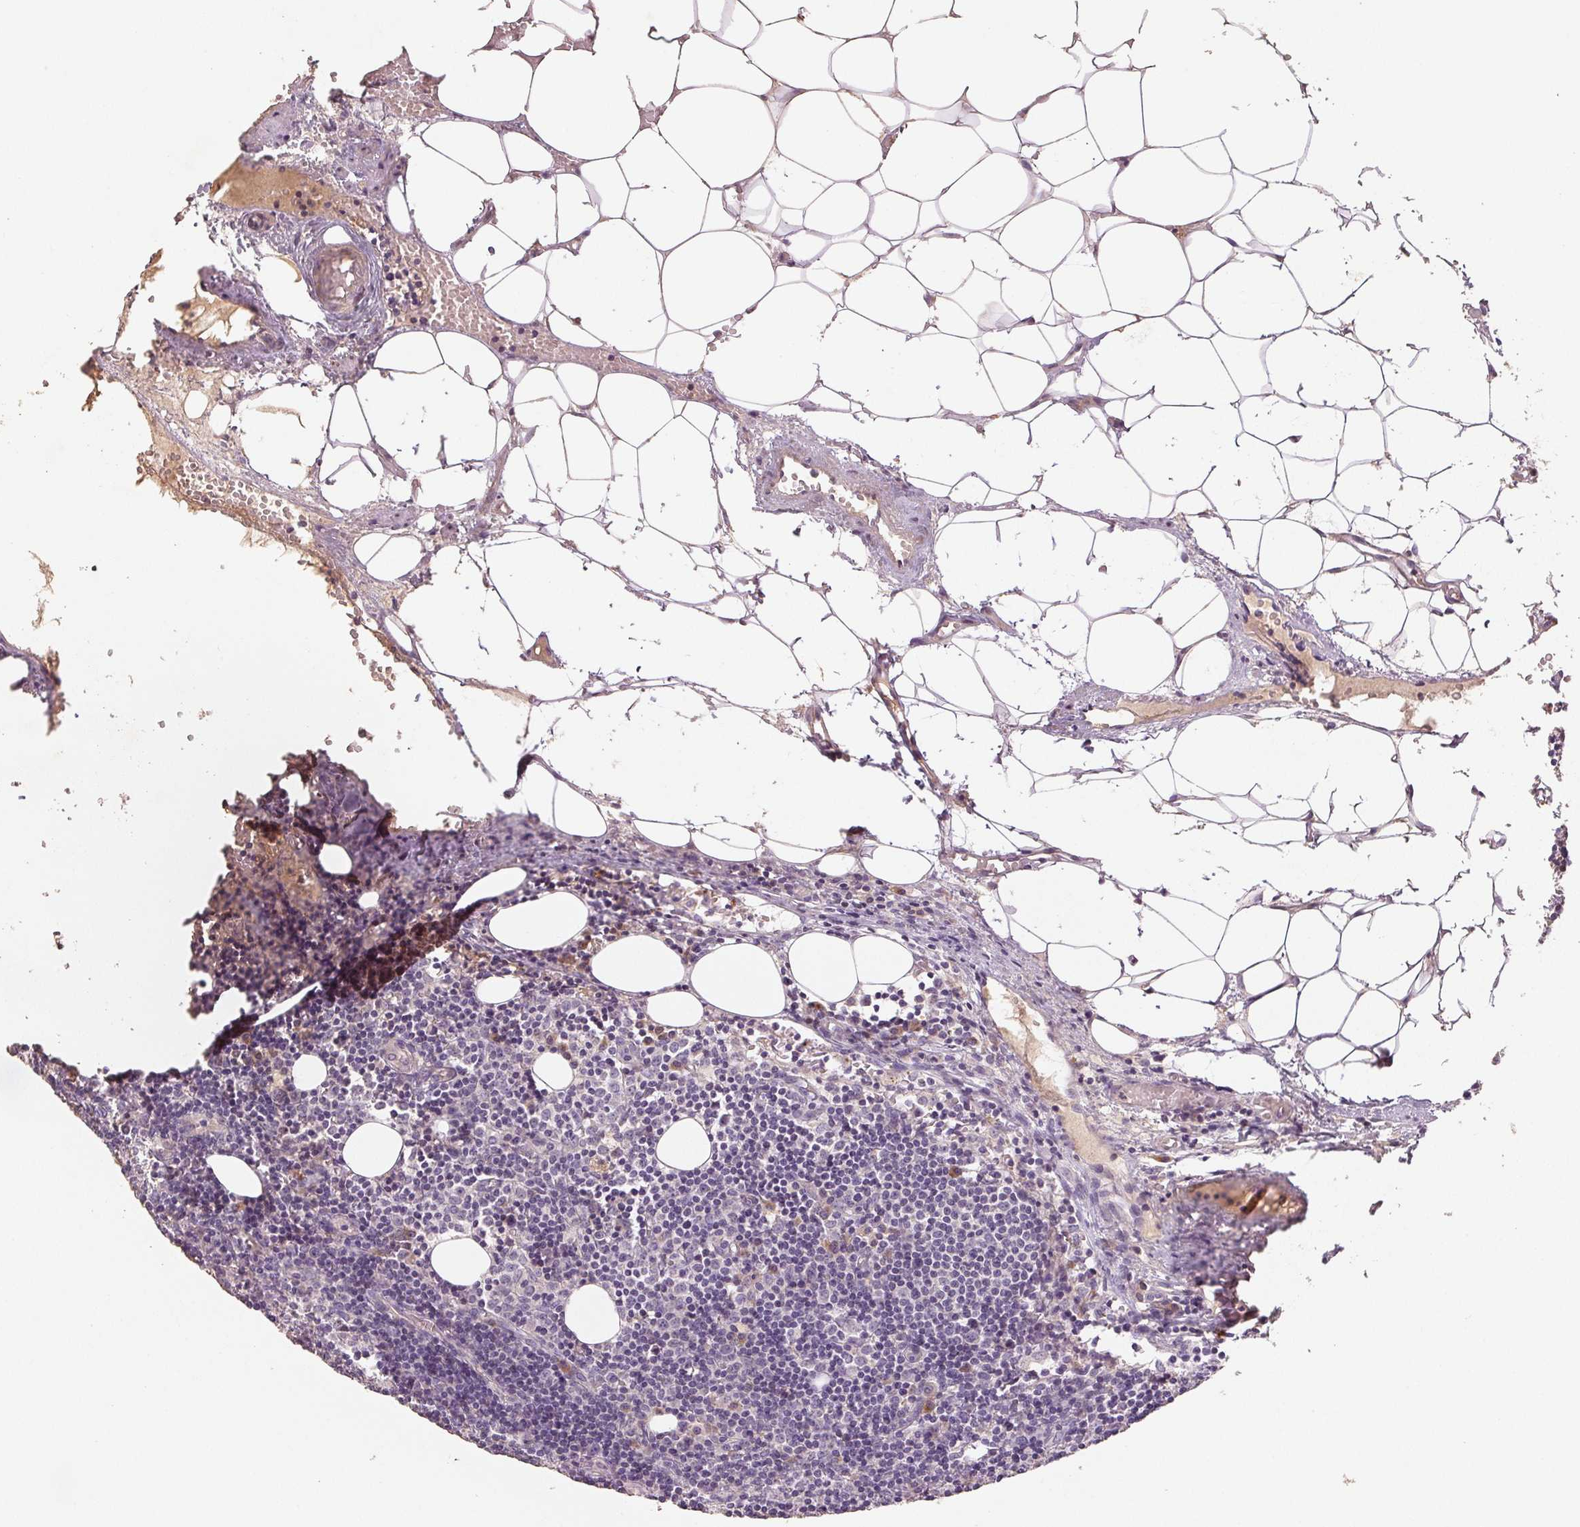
{"staining": {"intensity": "negative", "quantity": "none", "location": "none"}, "tissue": "lymph node", "cell_type": "Germinal center cells", "image_type": "normal", "snomed": [{"axis": "morphology", "description": "Normal tissue, NOS"}, {"axis": "topography", "description": "Lymph node"}], "caption": "Immunohistochemistry of normal human lymph node exhibits no staining in germinal center cells. Nuclei are stained in blue.", "gene": "YIF1B", "patient": {"sex": "female", "age": 41}}